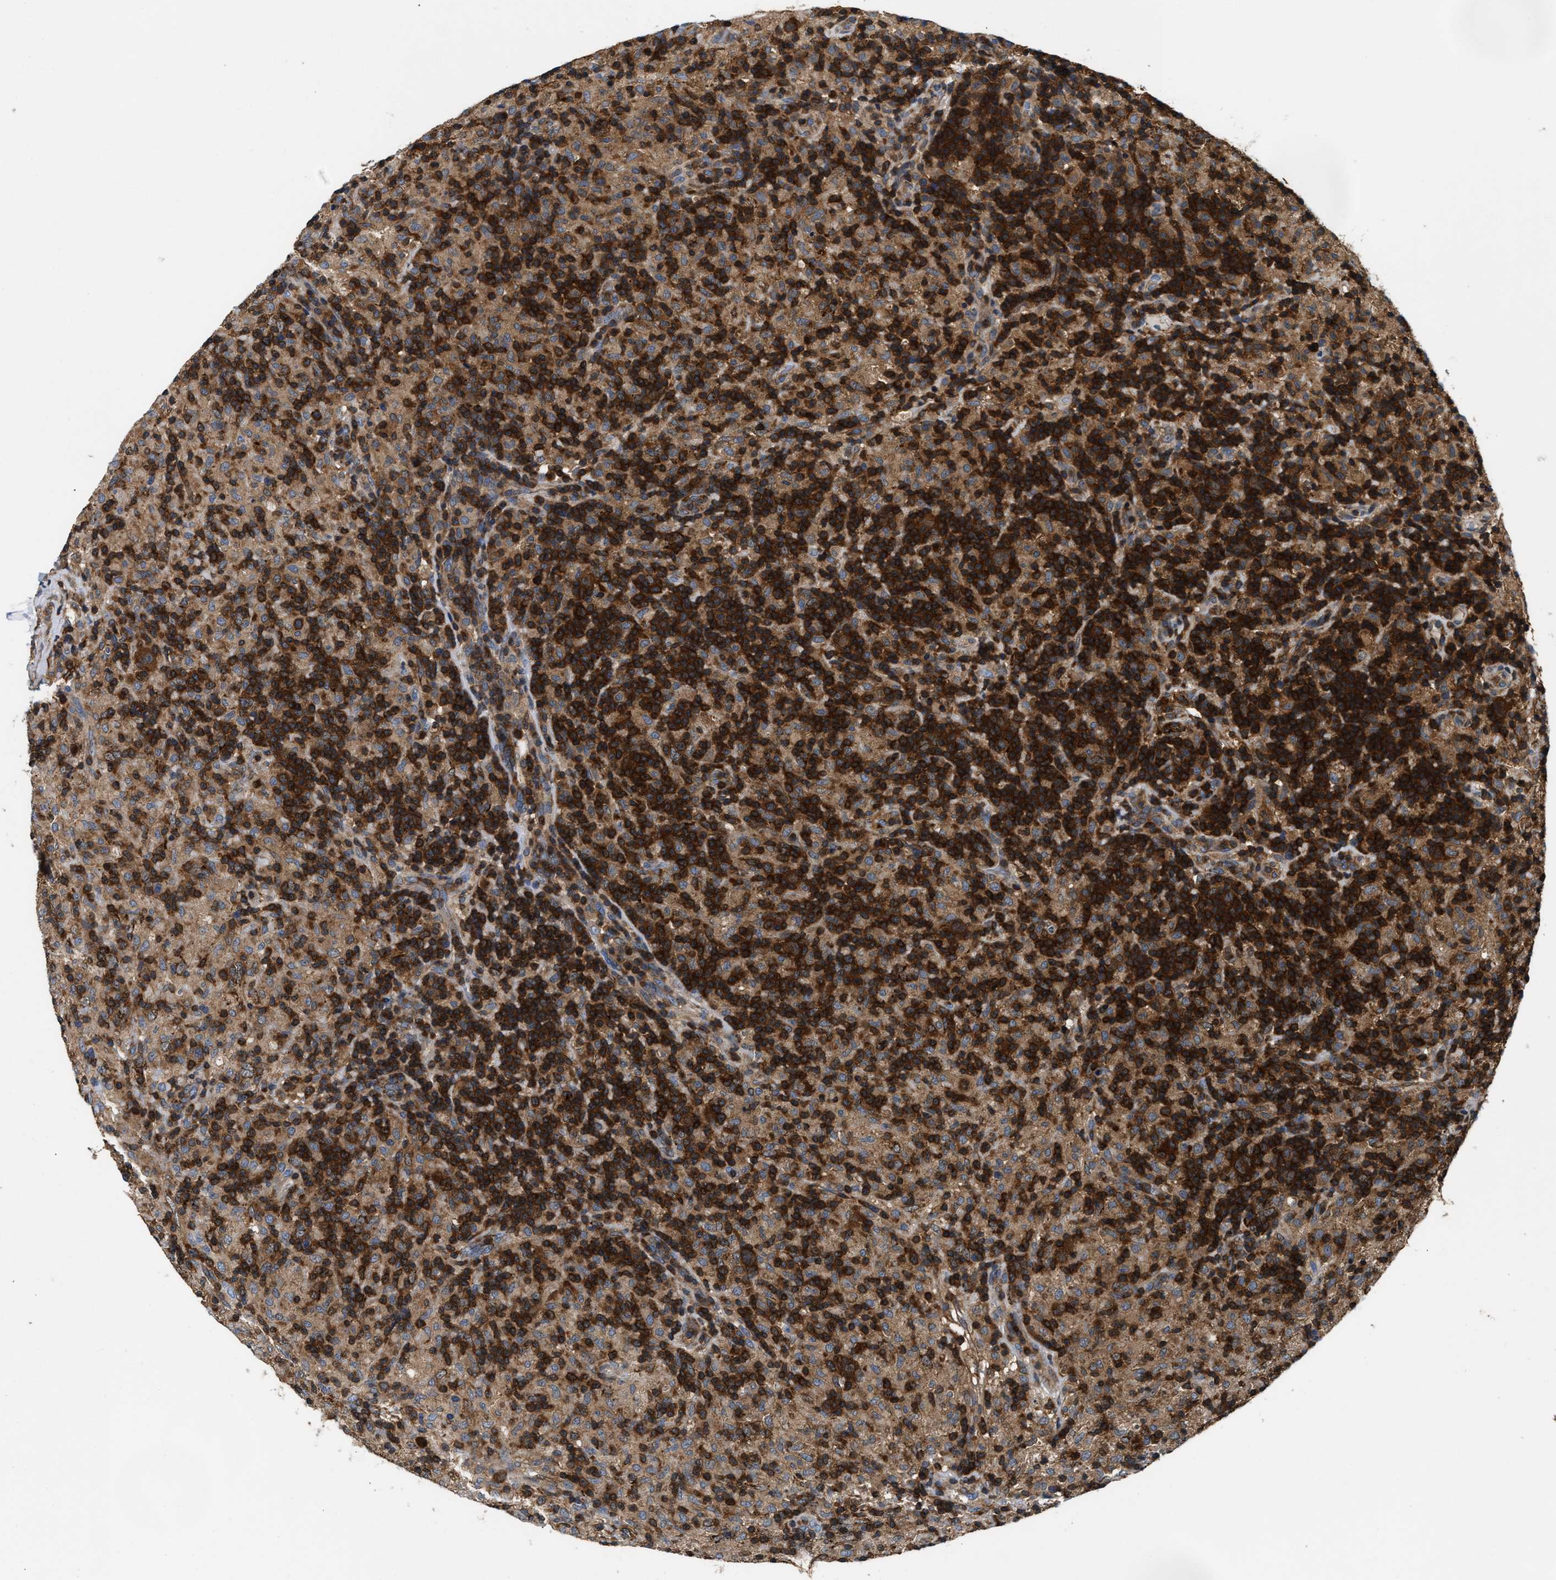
{"staining": {"intensity": "strong", "quantity": ">75%", "location": "cytoplasmic/membranous"}, "tissue": "lymphoma", "cell_type": "Tumor cells", "image_type": "cancer", "snomed": [{"axis": "morphology", "description": "Hodgkin's disease, NOS"}, {"axis": "topography", "description": "Lymph node"}], "caption": "Immunohistochemical staining of human Hodgkin's disease shows high levels of strong cytoplasmic/membranous protein staining in about >75% of tumor cells.", "gene": "CCM2", "patient": {"sex": "male", "age": 70}}